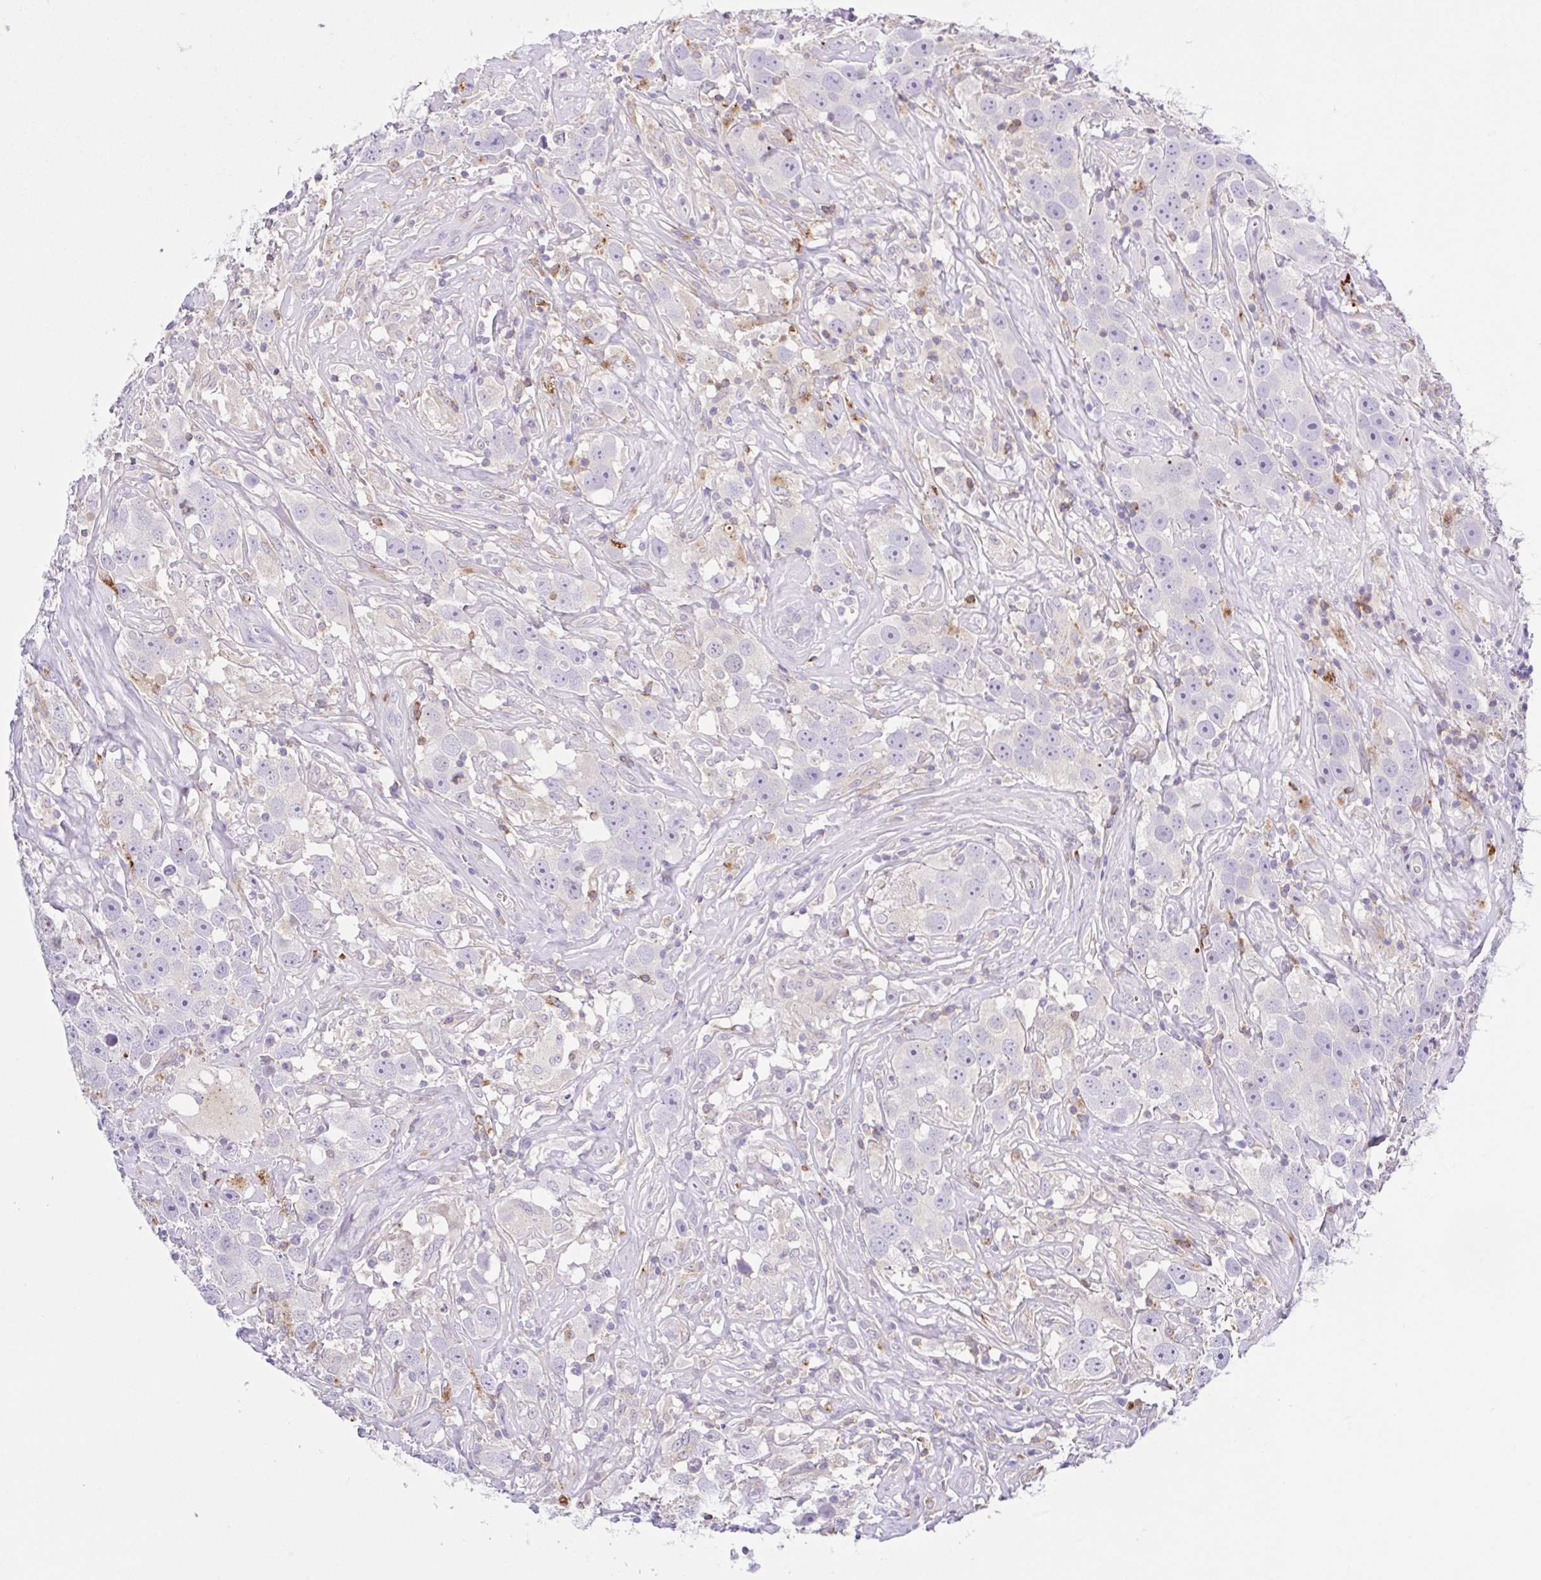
{"staining": {"intensity": "negative", "quantity": "none", "location": "none"}, "tissue": "testis cancer", "cell_type": "Tumor cells", "image_type": "cancer", "snomed": [{"axis": "morphology", "description": "Seminoma, NOS"}, {"axis": "topography", "description": "Testis"}], "caption": "Immunohistochemical staining of human testis cancer shows no significant positivity in tumor cells.", "gene": "PGLYRP1", "patient": {"sex": "male", "age": 49}}